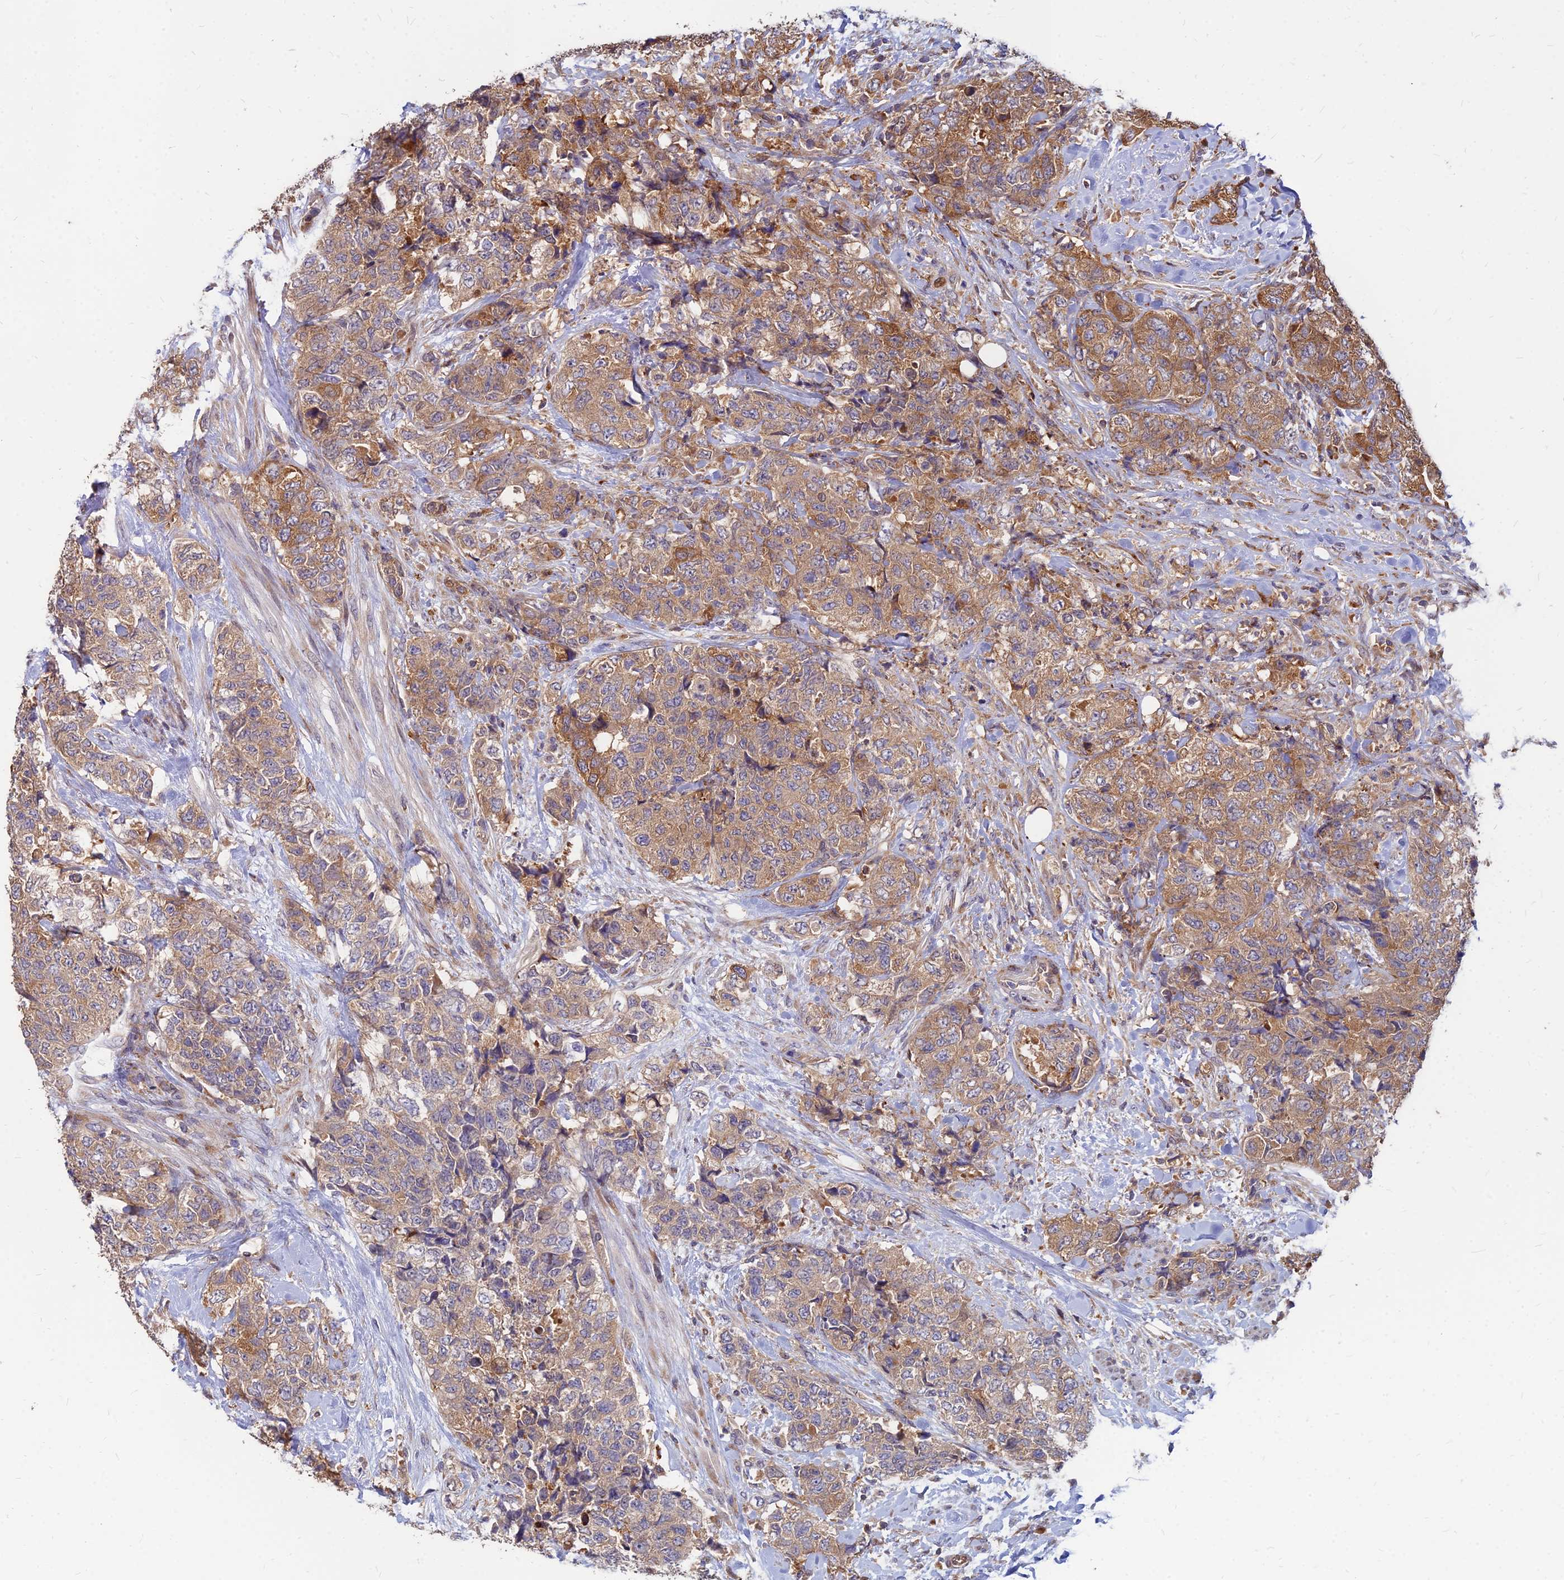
{"staining": {"intensity": "moderate", "quantity": ">75%", "location": "cytoplasmic/membranous"}, "tissue": "urothelial cancer", "cell_type": "Tumor cells", "image_type": "cancer", "snomed": [{"axis": "morphology", "description": "Urothelial carcinoma, High grade"}, {"axis": "topography", "description": "Urinary bladder"}], "caption": "High-grade urothelial carcinoma stained with a protein marker demonstrates moderate staining in tumor cells.", "gene": "CCT6B", "patient": {"sex": "female", "age": 78}}